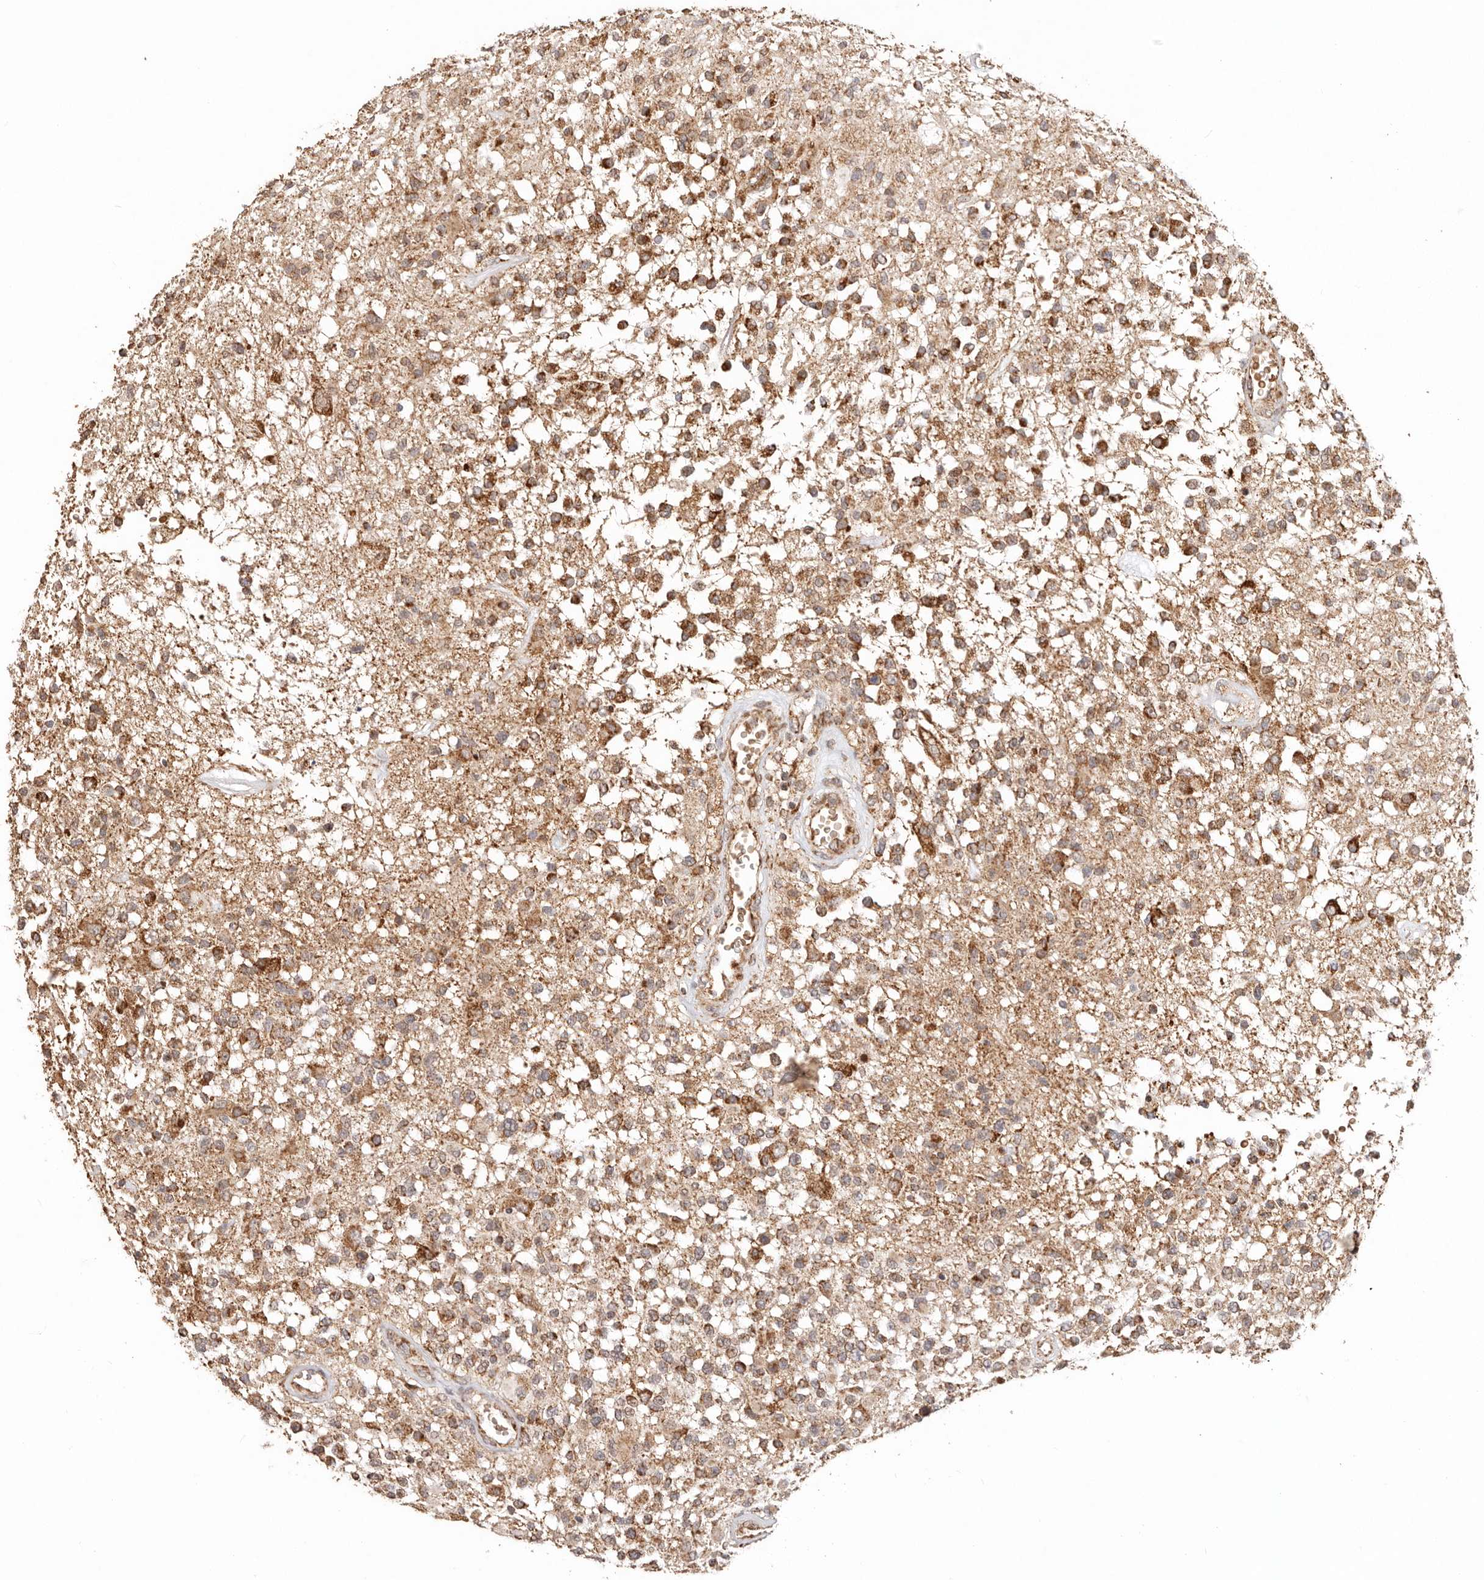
{"staining": {"intensity": "moderate", "quantity": ">75%", "location": "cytoplasmic/membranous"}, "tissue": "glioma", "cell_type": "Tumor cells", "image_type": "cancer", "snomed": [{"axis": "morphology", "description": "Glioma, malignant, High grade"}, {"axis": "morphology", "description": "Glioblastoma, NOS"}, {"axis": "topography", "description": "Brain"}], "caption": "There is medium levels of moderate cytoplasmic/membranous expression in tumor cells of glioblastoma, as demonstrated by immunohistochemical staining (brown color).", "gene": "NDUFB11", "patient": {"sex": "male", "age": 60}}